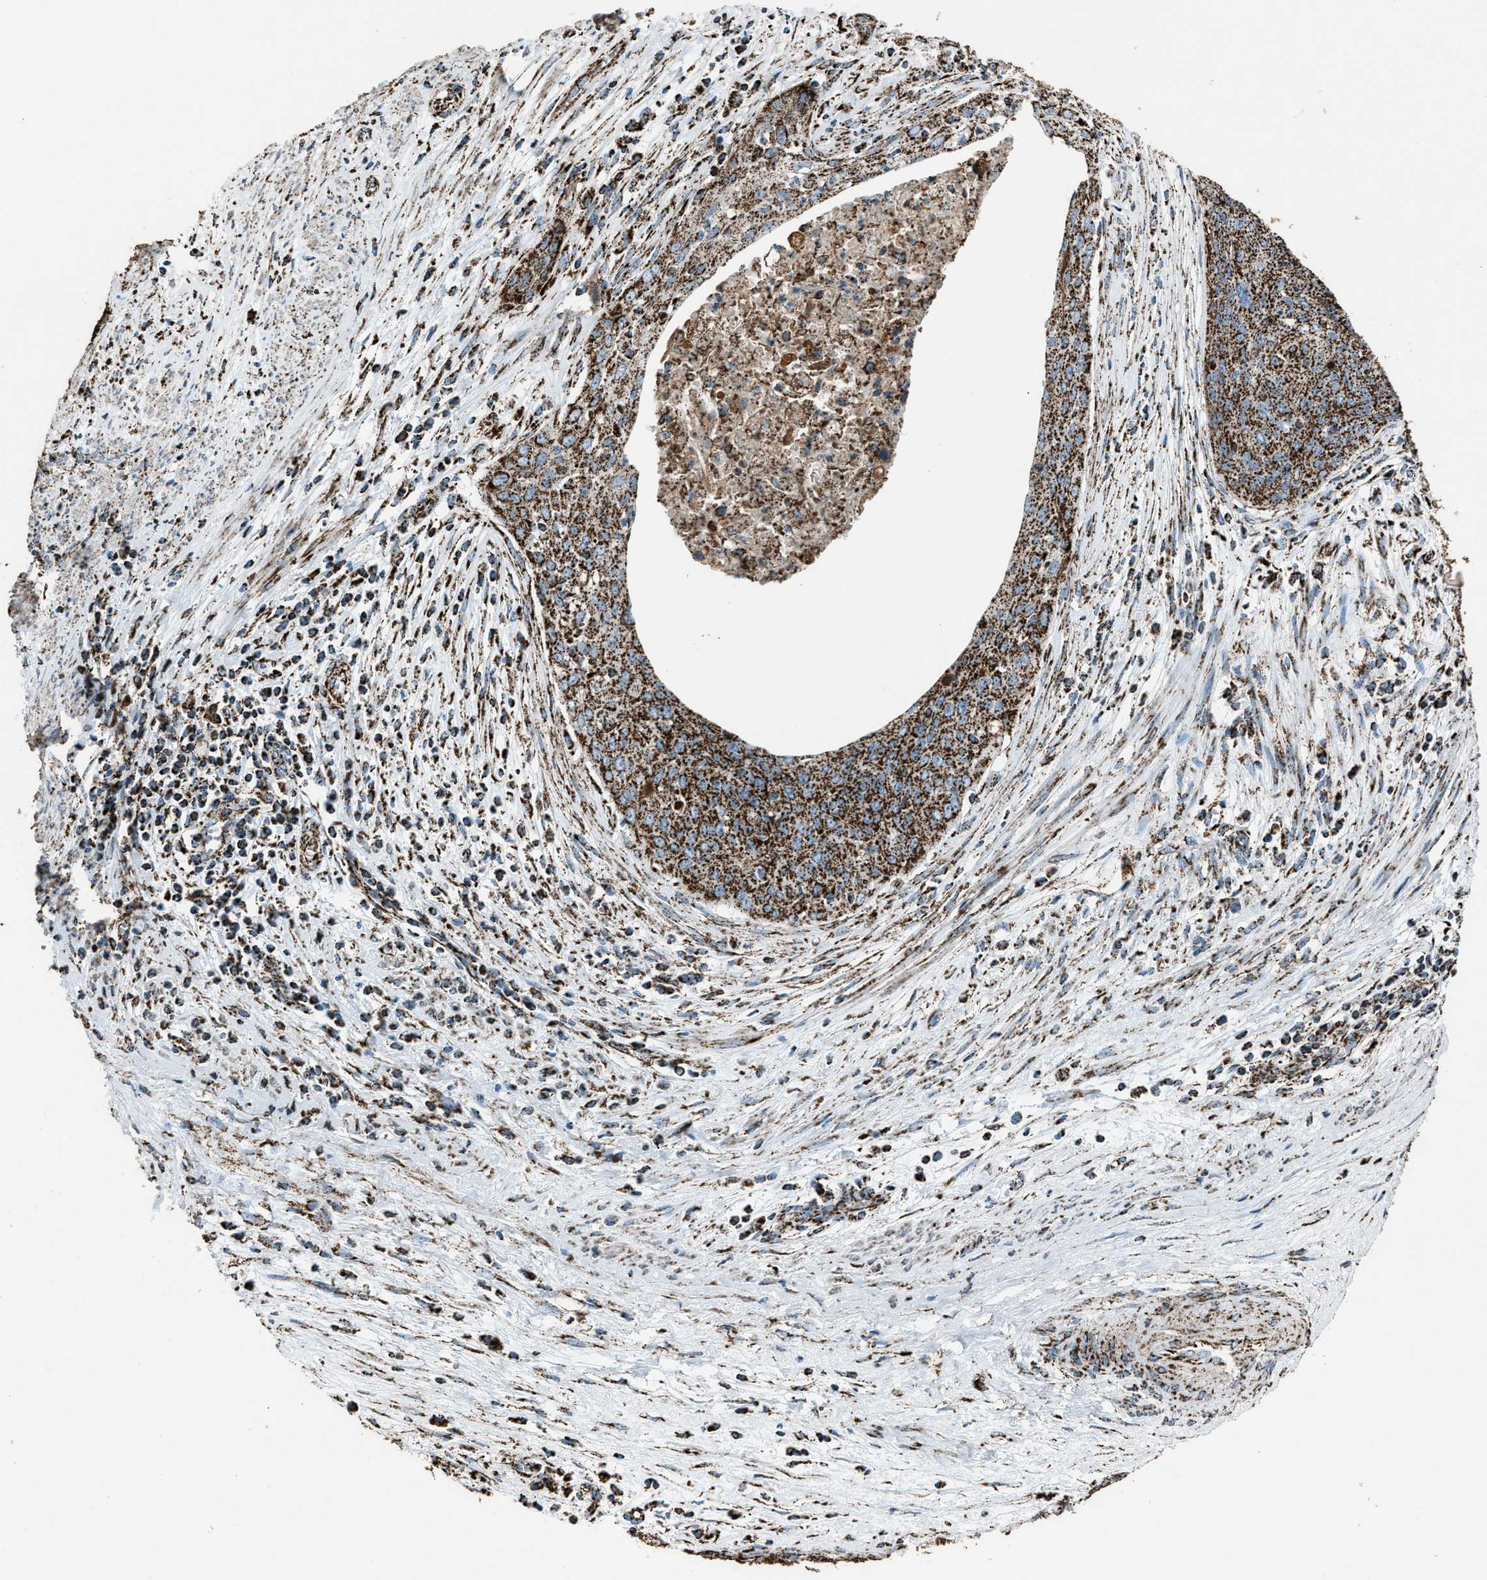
{"staining": {"intensity": "strong", "quantity": ">75%", "location": "cytoplasmic/membranous"}, "tissue": "cervical cancer", "cell_type": "Tumor cells", "image_type": "cancer", "snomed": [{"axis": "morphology", "description": "Squamous cell carcinoma, NOS"}, {"axis": "topography", "description": "Cervix"}], "caption": "Human squamous cell carcinoma (cervical) stained with a protein marker displays strong staining in tumor cells.", "gene": "MDH2", "patient": {"sex": "female", "age": 55}}